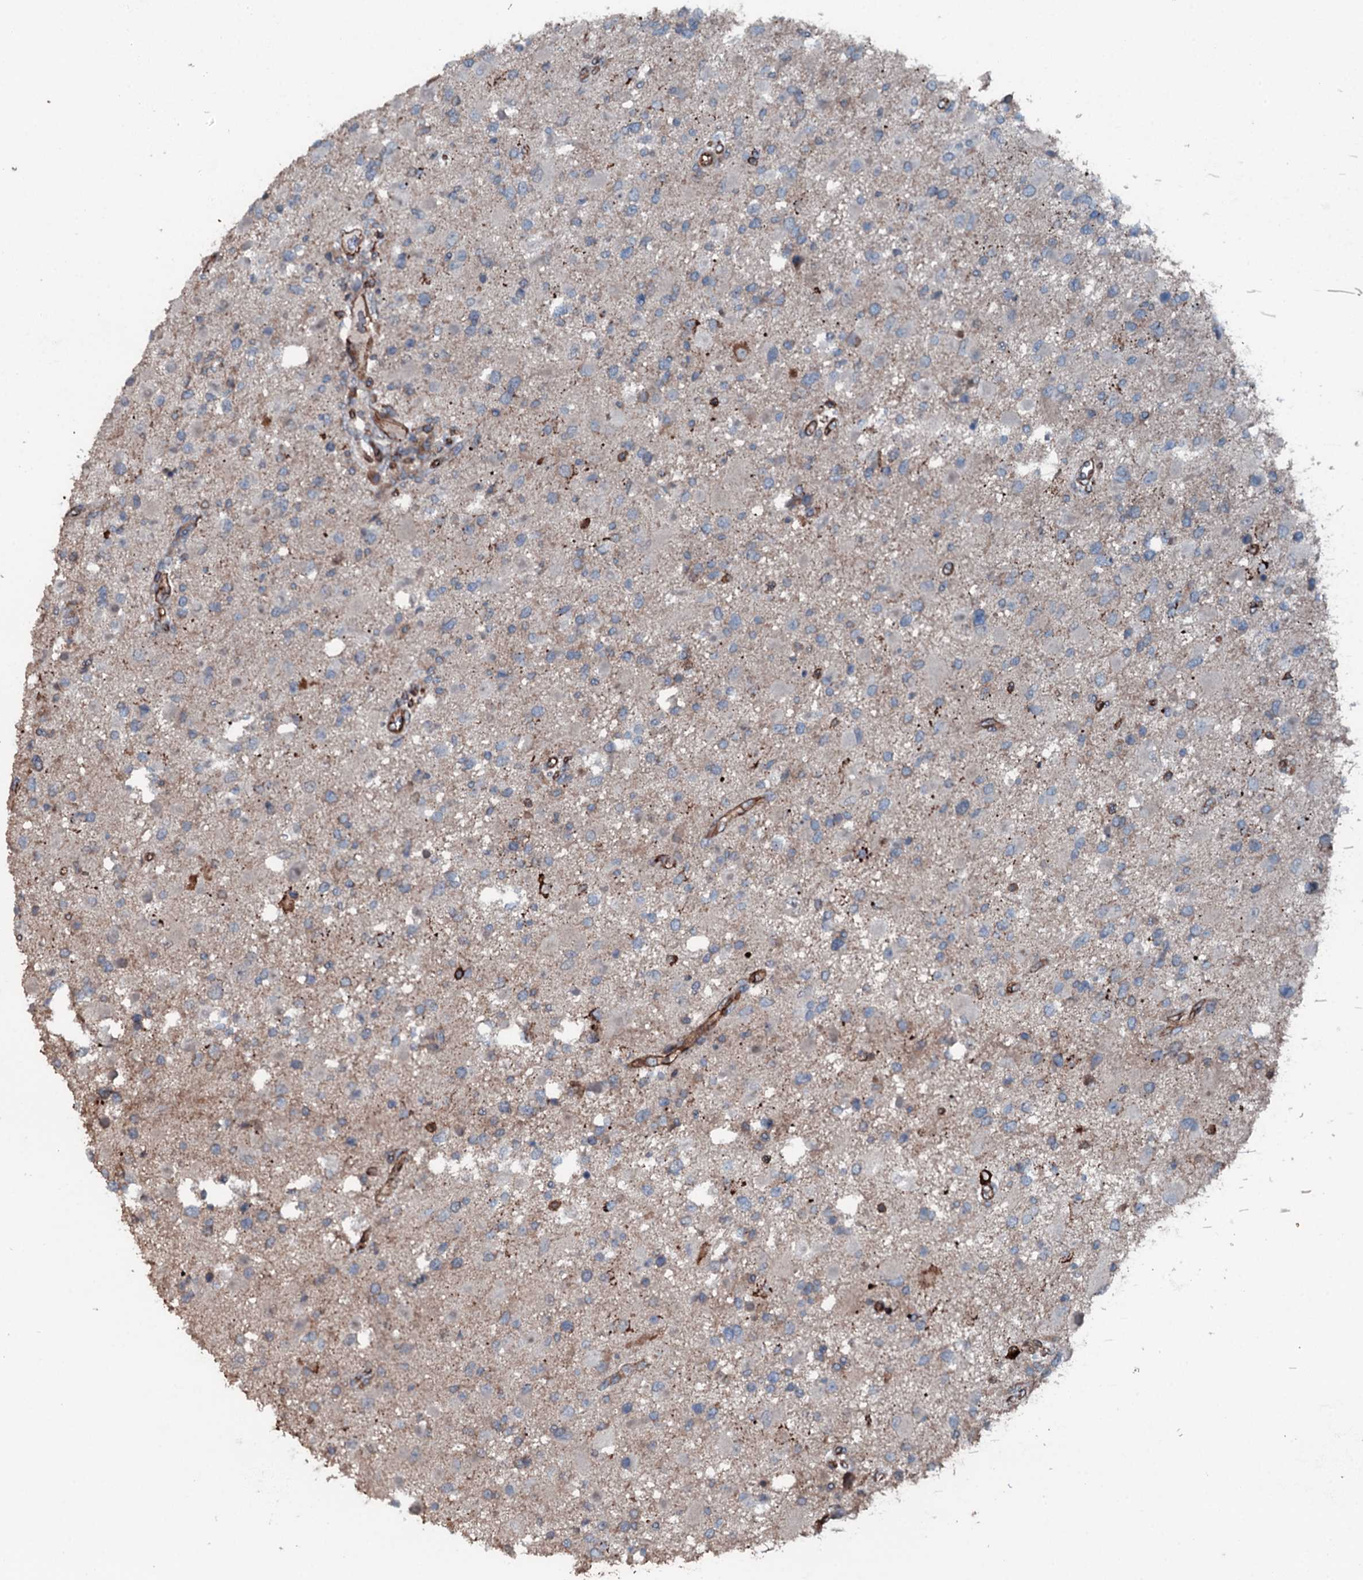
{"staining": {"intensity": "weak", "quantity": "<25%", "location": "cytoplasmic/membranous"}, "tissue": "glioma", "cell_type": "Tumor cells", "image_type": "cancer", "snomed": [{"axis": "morphology", "description": "Glioma, malignant, High grade"}, {"axis": "topography", "description": "Brain"}], "caption": "An immunohistochemistry image of glioma is shown. There is no staining in tumor cells of glioma. Brightfield microscopy of immunohistochemistry stained with DAB (brown) and hematoxylin (blue), captured at high magnification.", "gene": "SLC25A38", "patient": {"sex": "male", "age": 53}}